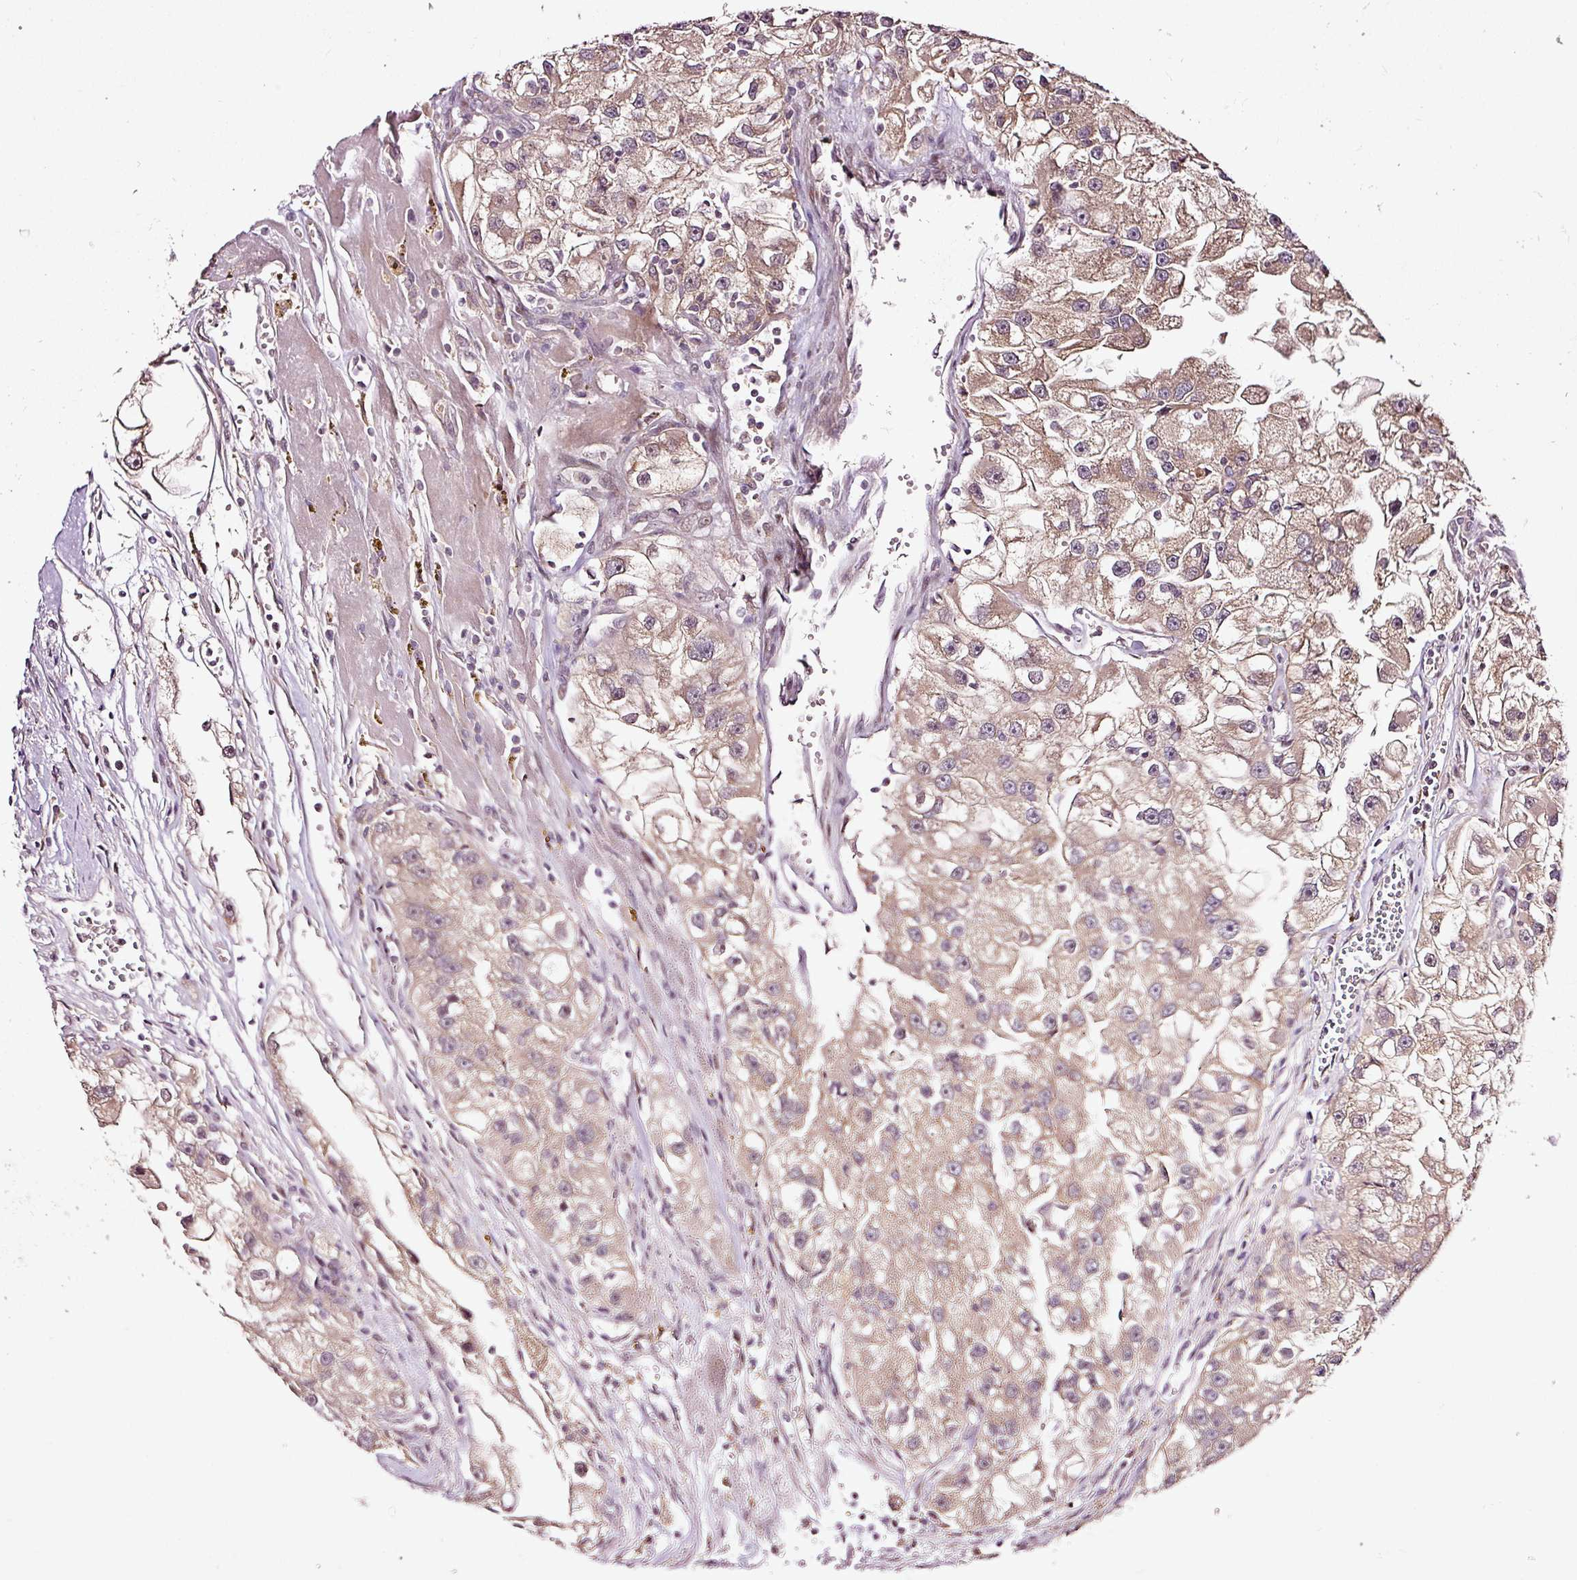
{"staining": {"intensity": "moderate", "quantity": ">75%", "location": "cytoplasmic/membranous"}, "tissue": "renal cancer", "cell_type": "Tumor cells", "image_type": "cancer", "snomed": [{"axis": "morphology", "description": "Adenocarcinoma, NOS"}, {"axis": "topography", "description": "Kidney"}], "caption": "An image of human adenocarcinoma (renal) stained for a protein demonstrates moderate cytoplasmic/membranous brown staining in tumor cells.", "gene": "PCDHB1", "patient": {"sex": "male", "age": 63}}